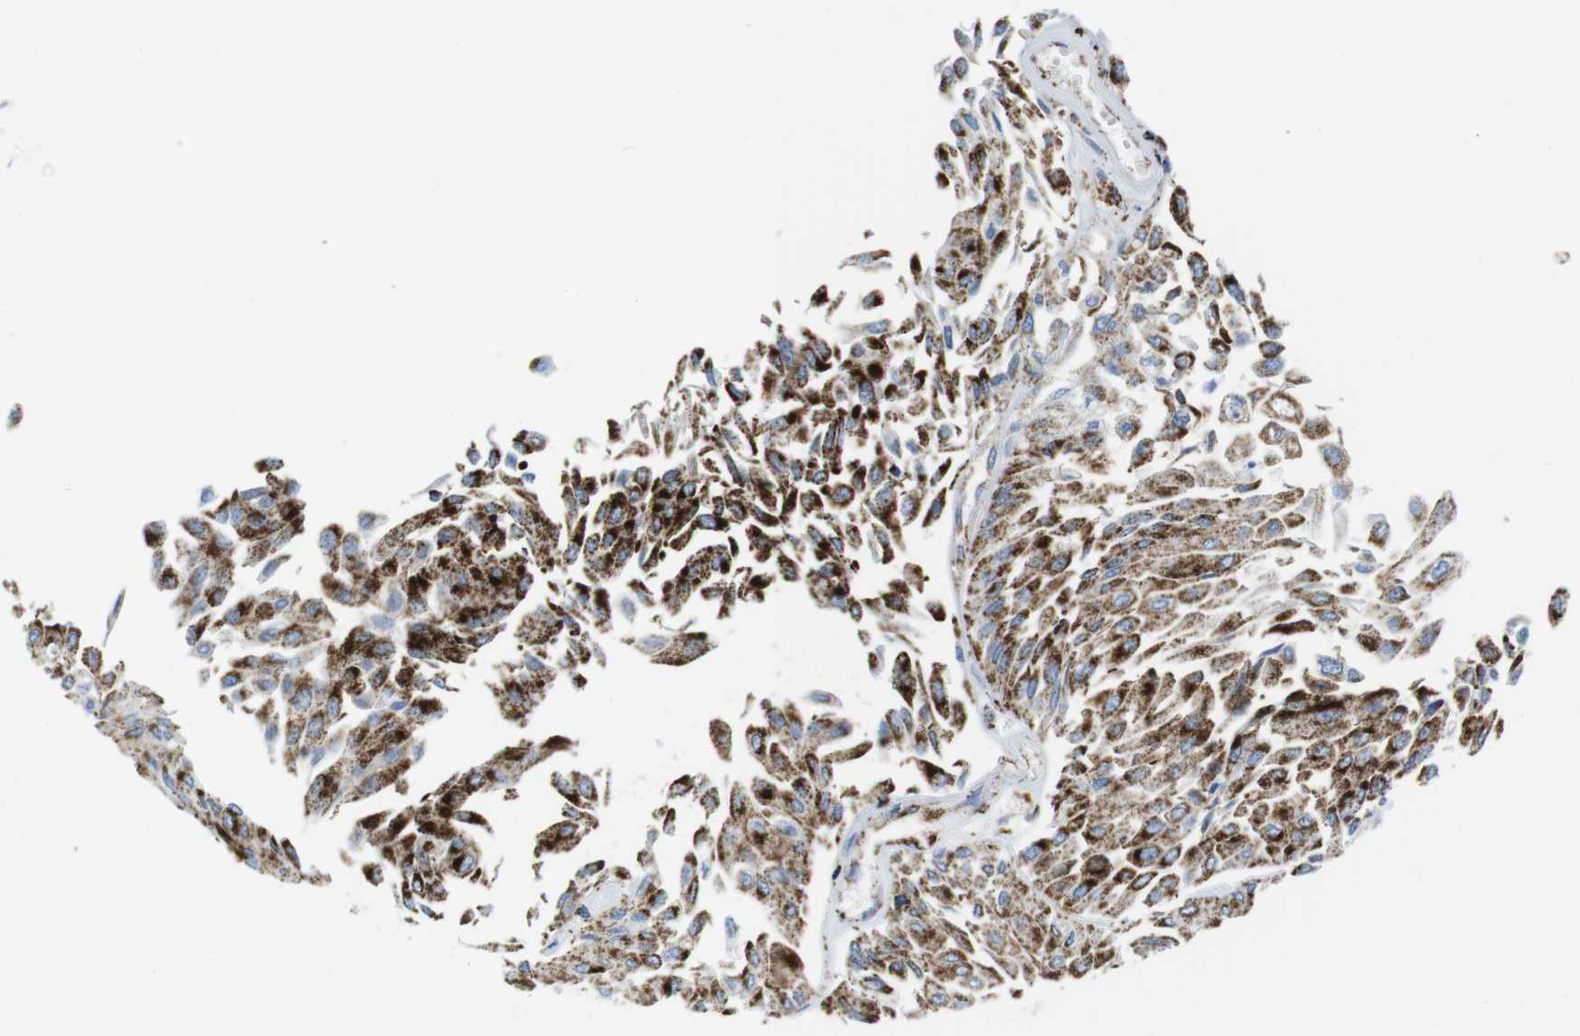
{"staining": {"intensity": "strong", "quantity": ">75%", "location": "cytoplasmic/membranous"}, "tissue": "urothelial cancer", "cell_type": "Tumor cells", "image_type": "cancer", "snomed": [{"axis": "morphology", "description": "Urothelial carcinoma, Low grade"}, {"axis": "topography", "description": "Urinary bladder"}], "caption": "Immunohistochemical staining of human low-grade urothelial carcinoma exhibits high levels of strong cytoplasmic/membranous protein expression in about >75% of tumor cells.", "gene": "ATP5PO", "patient": {"sex": "male", "age": 67}}